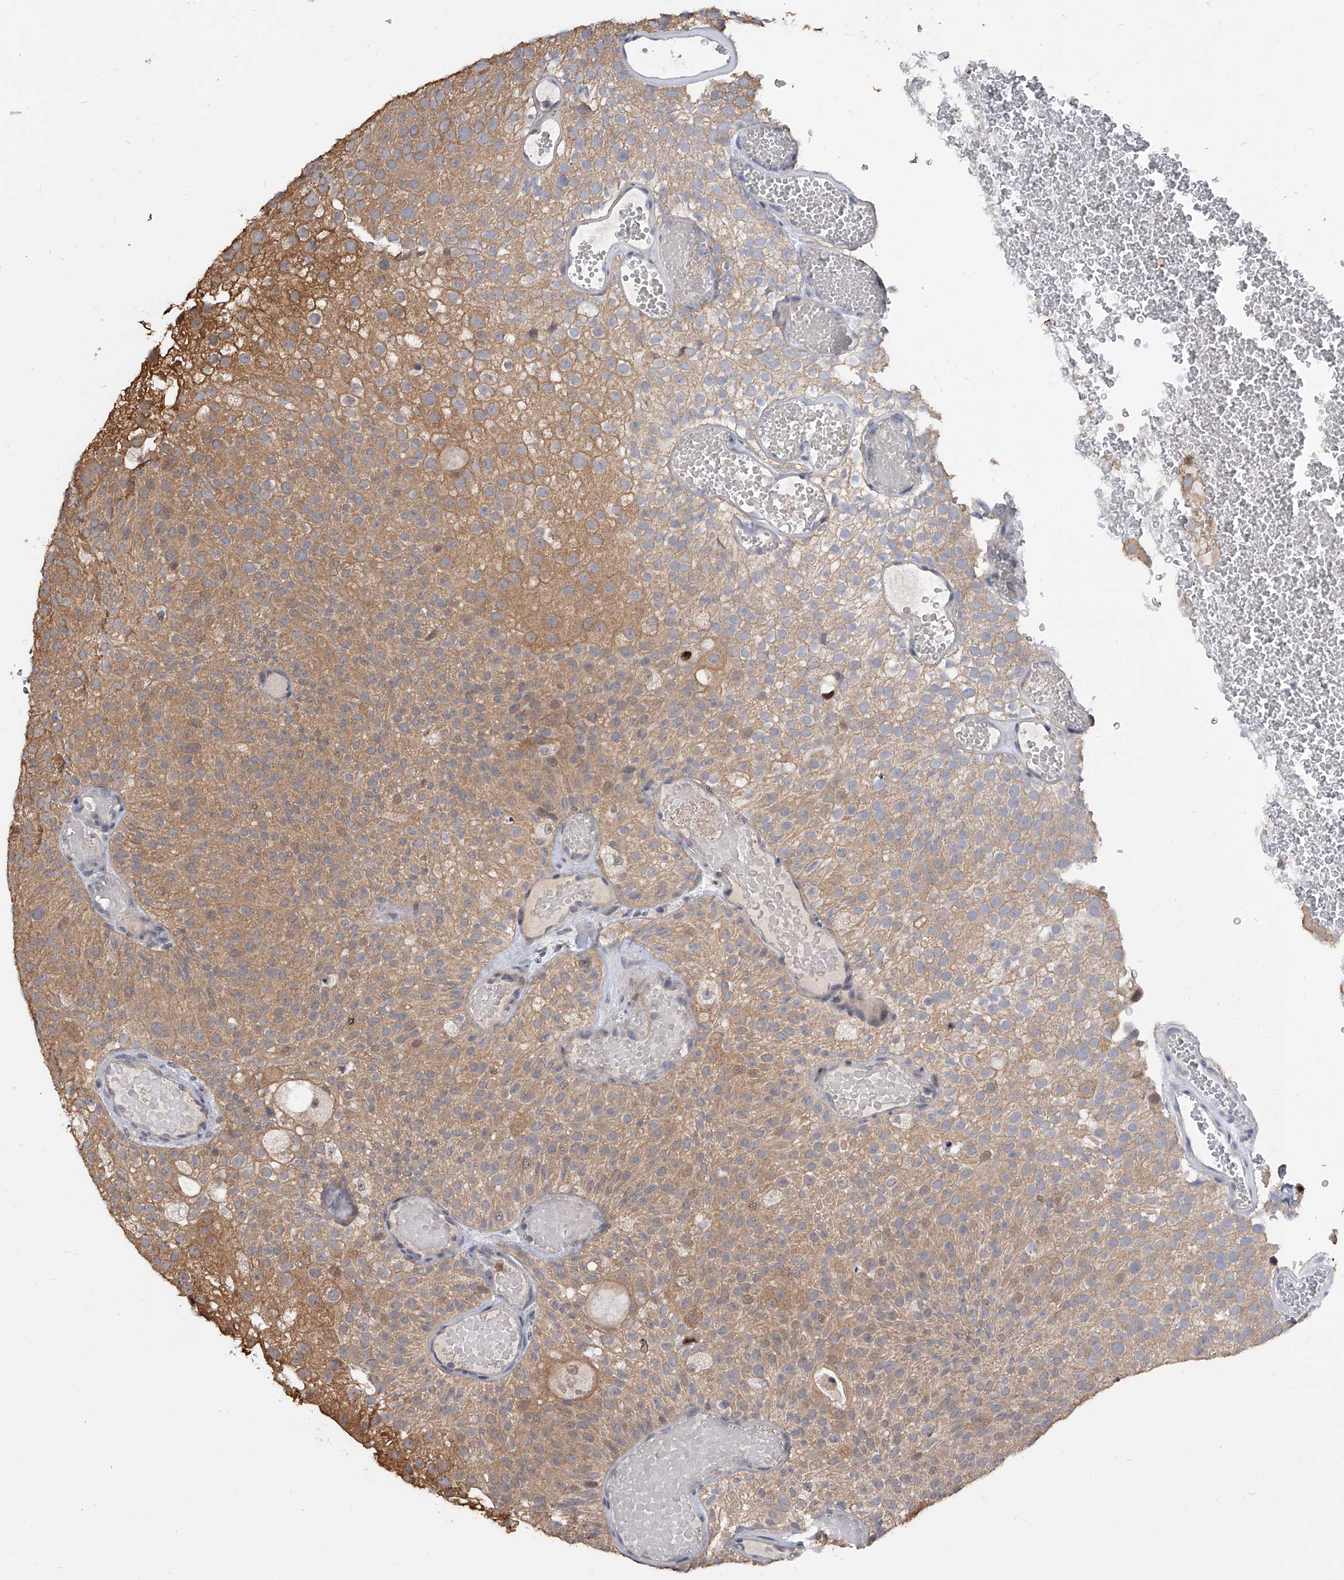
{"staining": {"intensity": "moderate", "quantity": ">75%", "location": "cytoplasmic/membranous"}, "tissue": "urothelial cancer", "cell_type": "Tumor cells", "image_type": "cancer", "snomed": [{"axis": "morphology", "description": "Urothelial carcinoma, Low grade"}, {"axis": "topography", "description": "Urinary bladder"}], "caption": "Tumor cells exhibit moderate cytoplasmic/membranous staining in about >75% of cells in low-grade urothelial carcinoma.", "gene": "BHLHE23", "patient": {"sex": "male", "age": 78}}